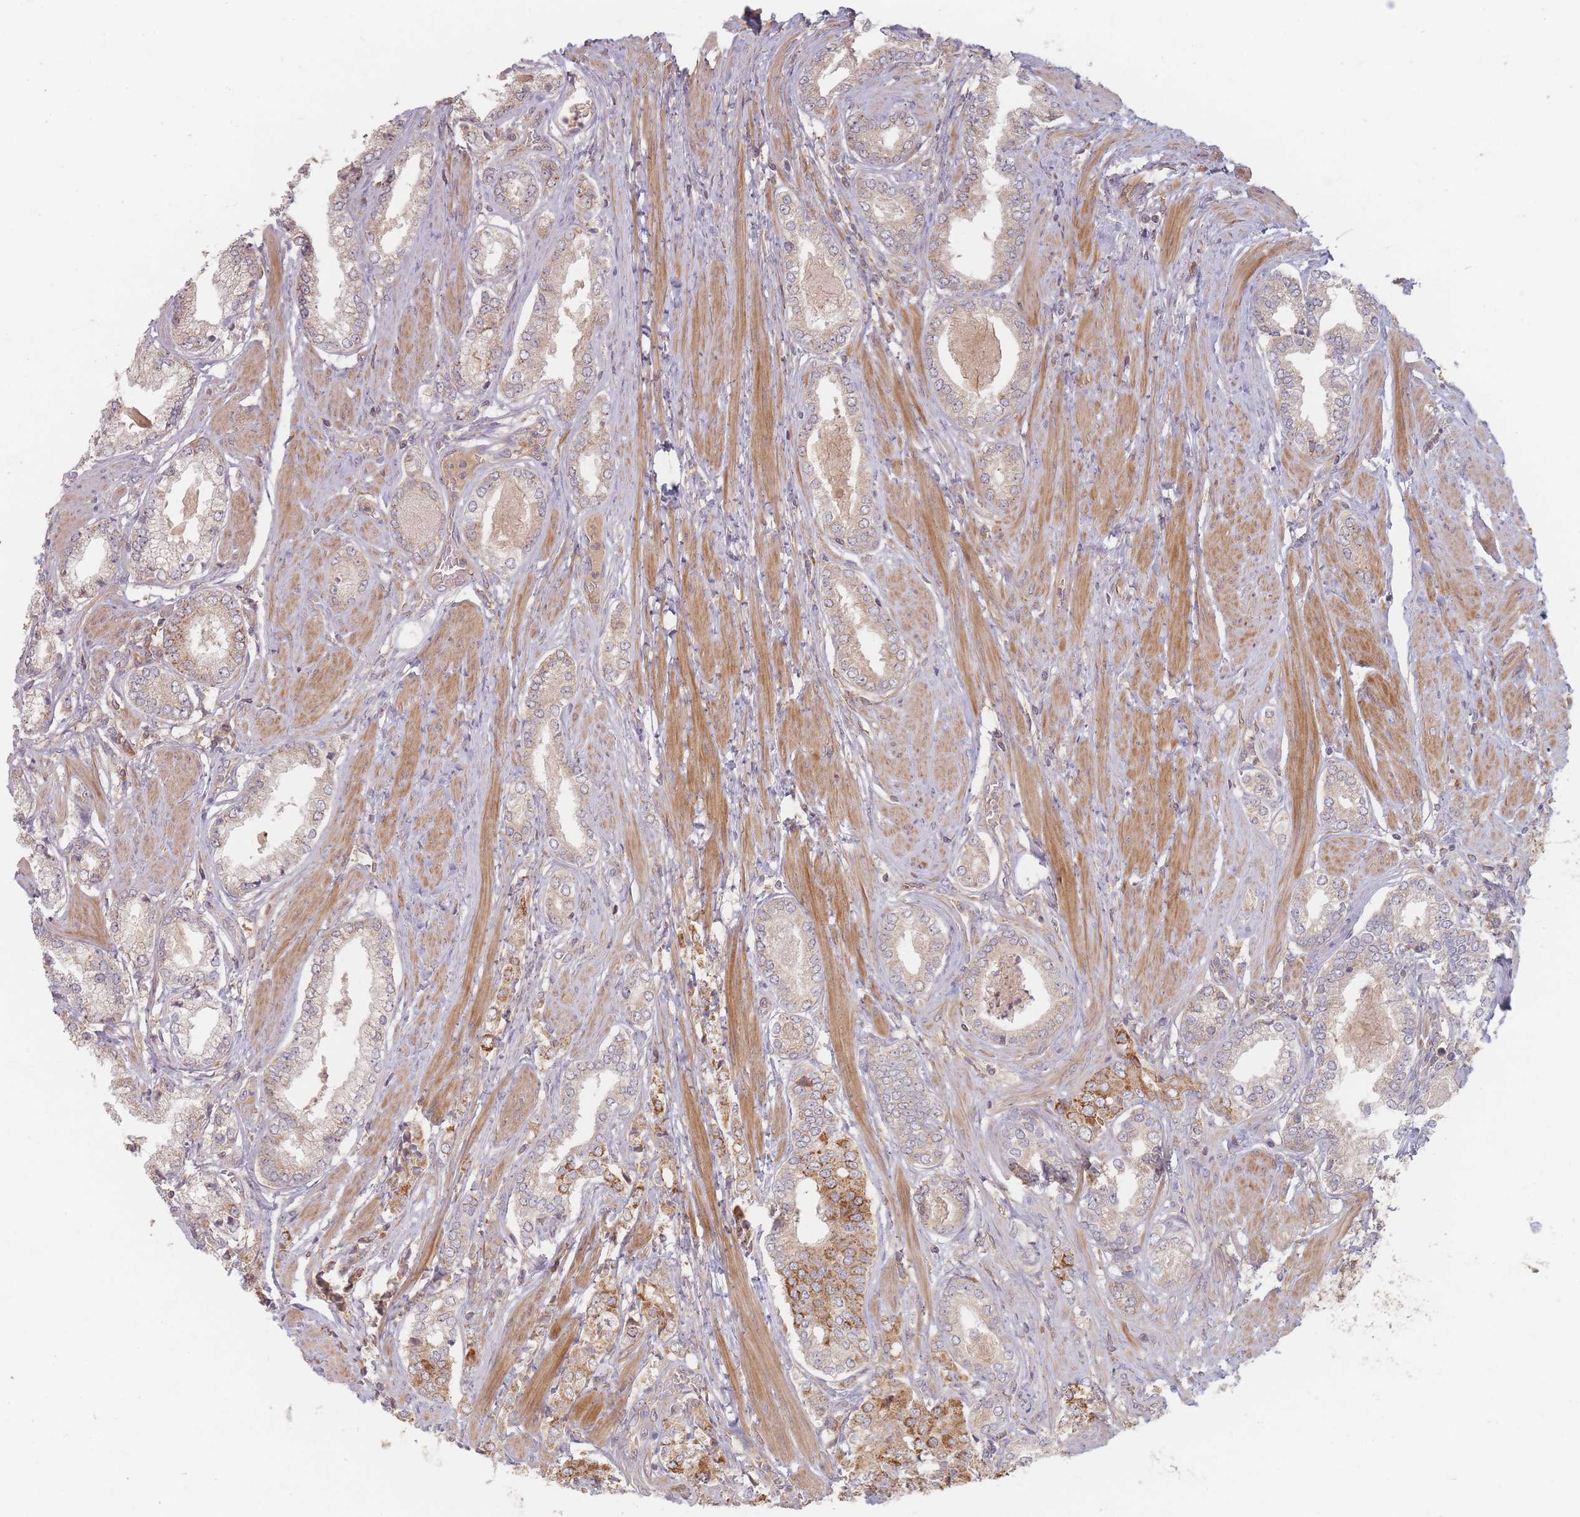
{"staining": {"intensity": "moderate", "quantity": "25%-75%", "location": "cytoplasmic/membranous"}, "tissue": "prostate cancer", "cell_type": "Tumor cells", "image_type": "cancer", "snomed": [{"axis": "morphology", "description": "Adenocarcinoma, High grade"}, {"axis": "topography", "description": "Prostate"}], "caption": "A high-resolution micrograph shows IHC staining of prostate cancer, which displays moderate cytoplasmic/membranous positivity in about 25%-75% of tumor cells. (brown staining indicates protein expression, while blue staining denotes nuclei).", "gene": "SLC35F3", "patient": {"sex": "male", "age": 71}}